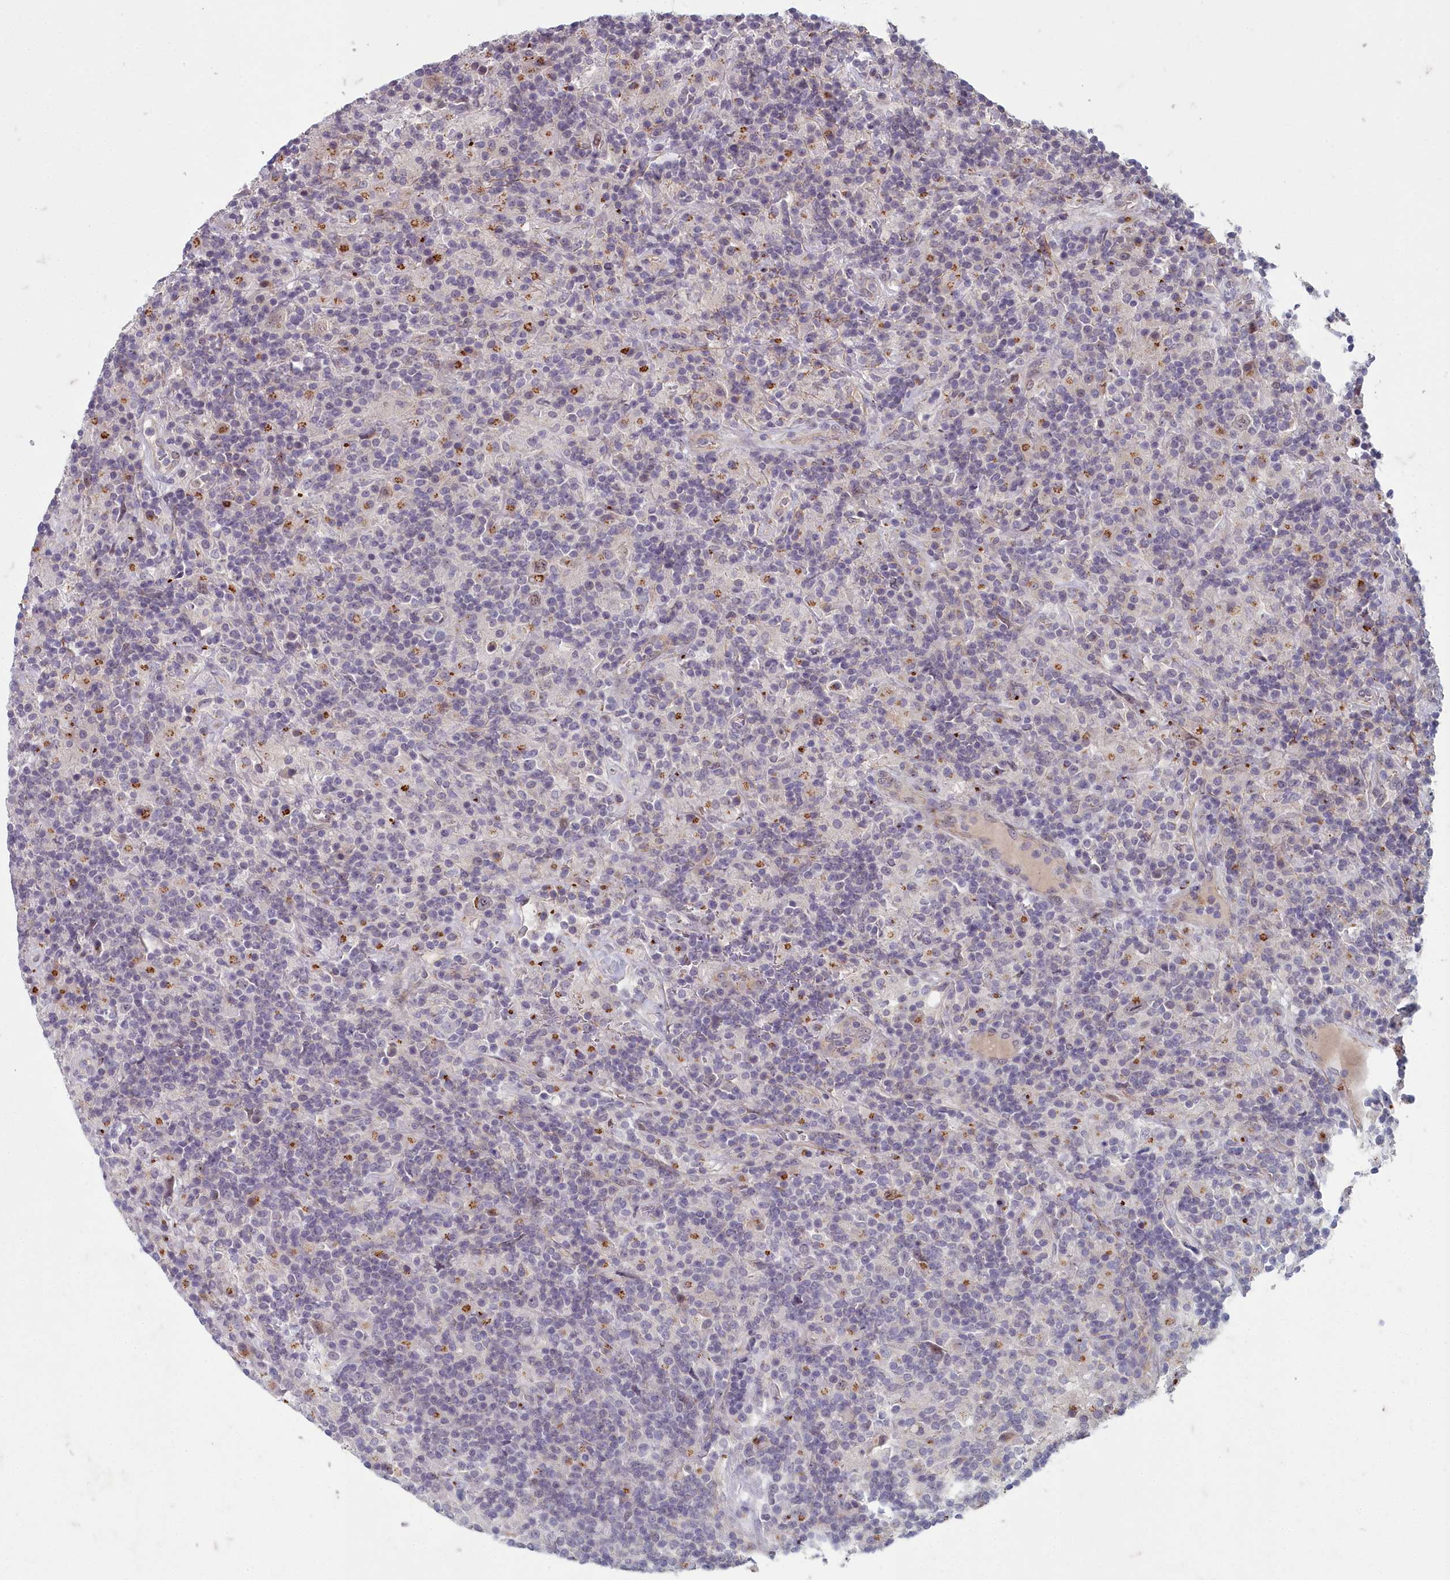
{"staining": {"intensity": "negative", "quantity": "none", "location": "none"}, "tissue": "lymphoma", "cell_type": "Tumor cells", "image_type": "cancer", "snomed": [{"axis": "morphology", "description": "Hodgkin's disease, NOS"}, {"axis": "topography", "description": "Lymph node"}], "caption": "Immunohistochemical staining of lymphoma exhibits no significant staining in tumor cells.", "gene": "ZNF626", "patient": {"sex": "male", "age": 70}}